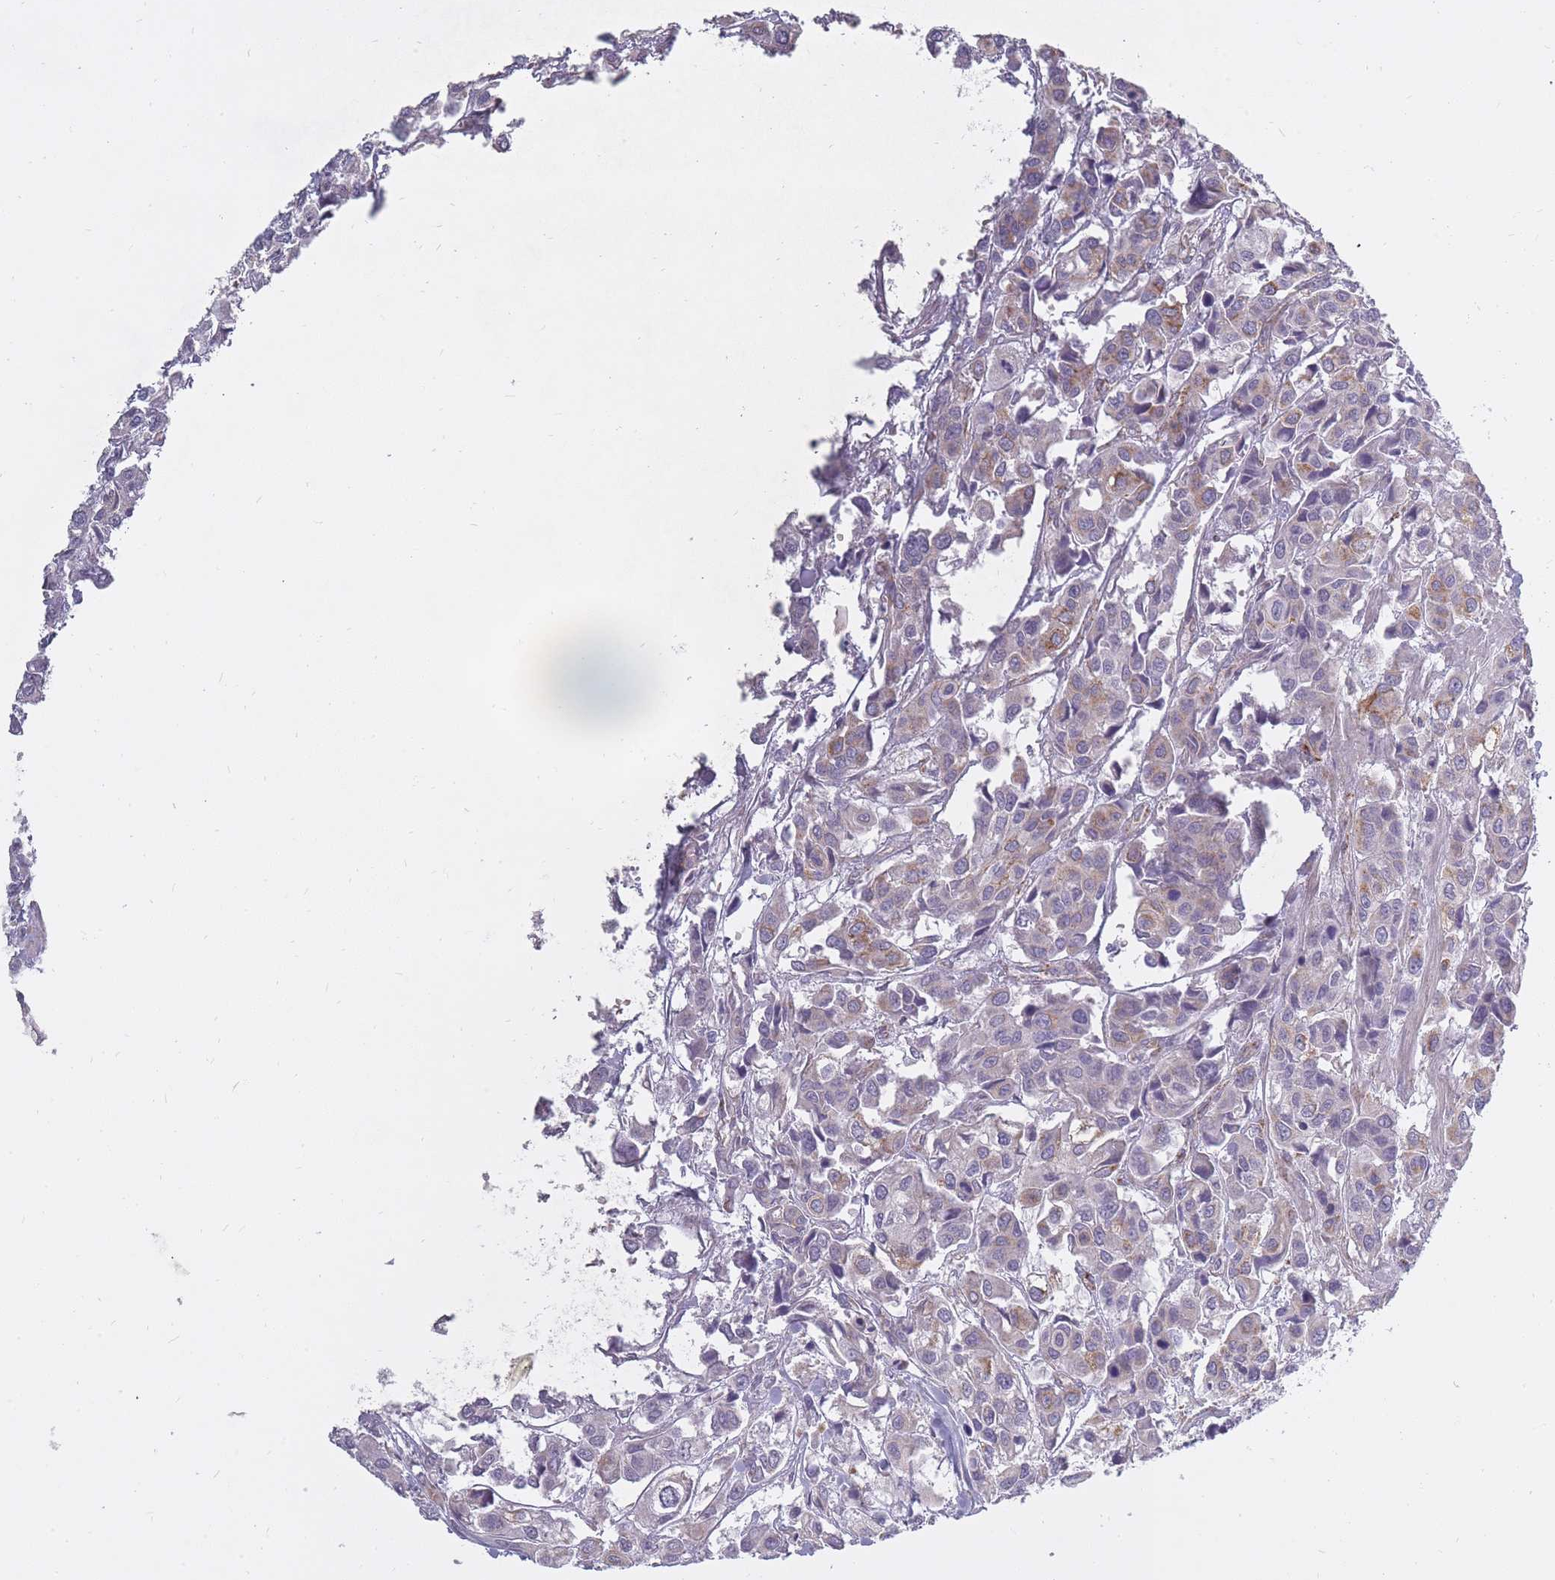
{"staining": {"intensity": "moderate", "quantity": "<25%", "location": "cytoplasmic/membranous"}, "tissue": "urothelial cancer", "cell_type": "Tumor cells", "image_type": "cancer", "snomed": [{"axis": "morphology", "description": "Urothelial carcinoma, High grade"}, {"axis": "topography", "description": "Urinary bladder"}], "caption": "Approximately <25% of tumor cells in human urothelial carcinoma (high-grade) show moderate cytoplasmic/membranous protein expression as visualized by brown immunohistochemical staining.", "gene": "ALKBH4", "patient": {"sex": "male", "age": 67}}